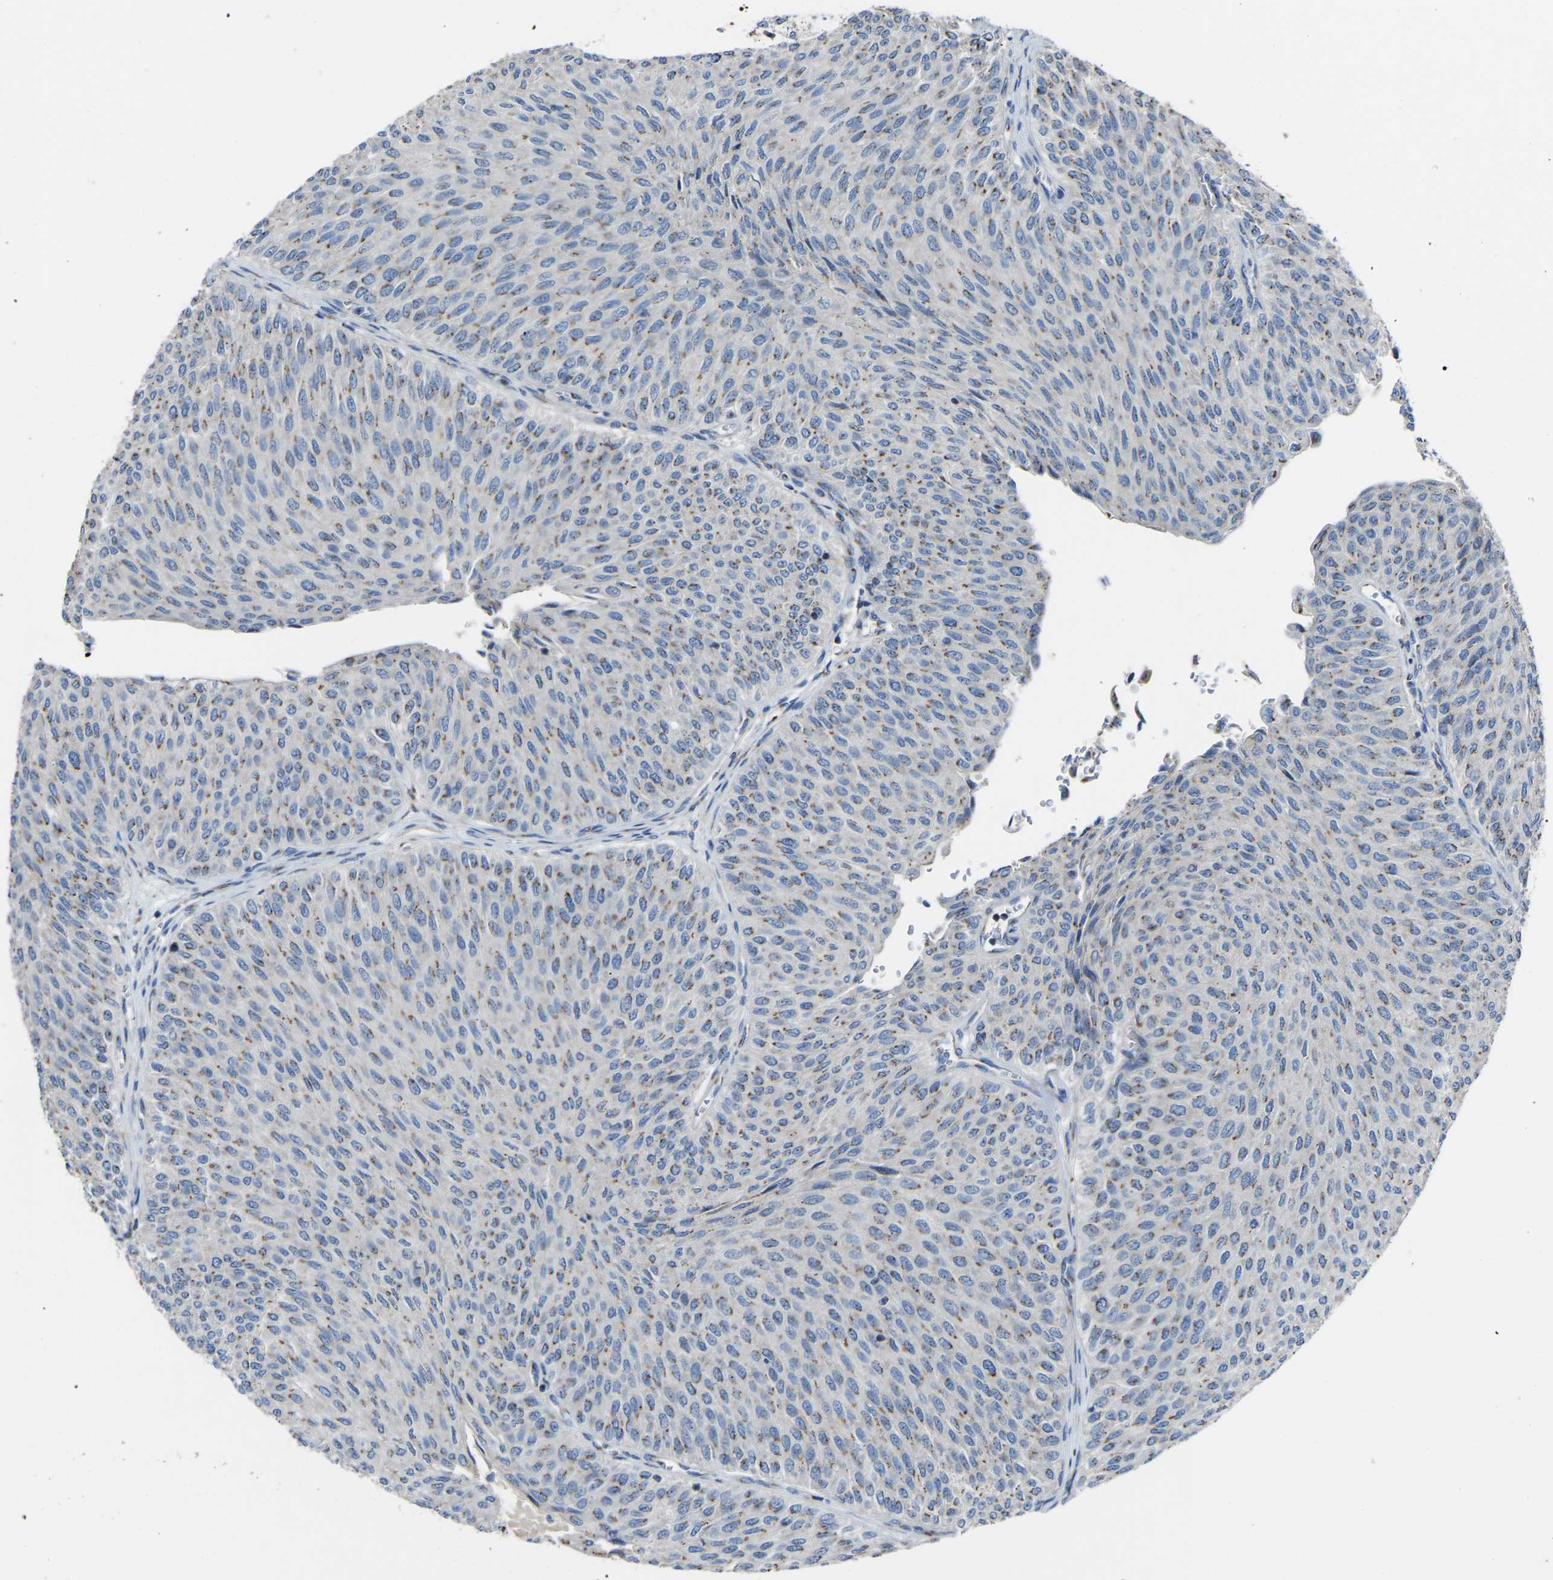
{"staining": {"intensity": "weak", "quantity": ">75%", "location": "cytoplasmic/membranous"}, "tissue": "urothelial cancer", "cell_type": "Tumor cells", "image_type": "cancer", "snomed": [{"axis": "morphology", "description": "Urothelial carcinoma, Low grade"}, {"axis": "topography", "description": "Urinary bladder"}], "caption": "Urothelial carcinoma (low-grade) stained for a protein (brown) demonstrates weak cytoplasmic/membranous positive positivity in approximately >75% of tumor cells.", "gene": "CANT1", "patient": {"sex": "male", "age": 78}}